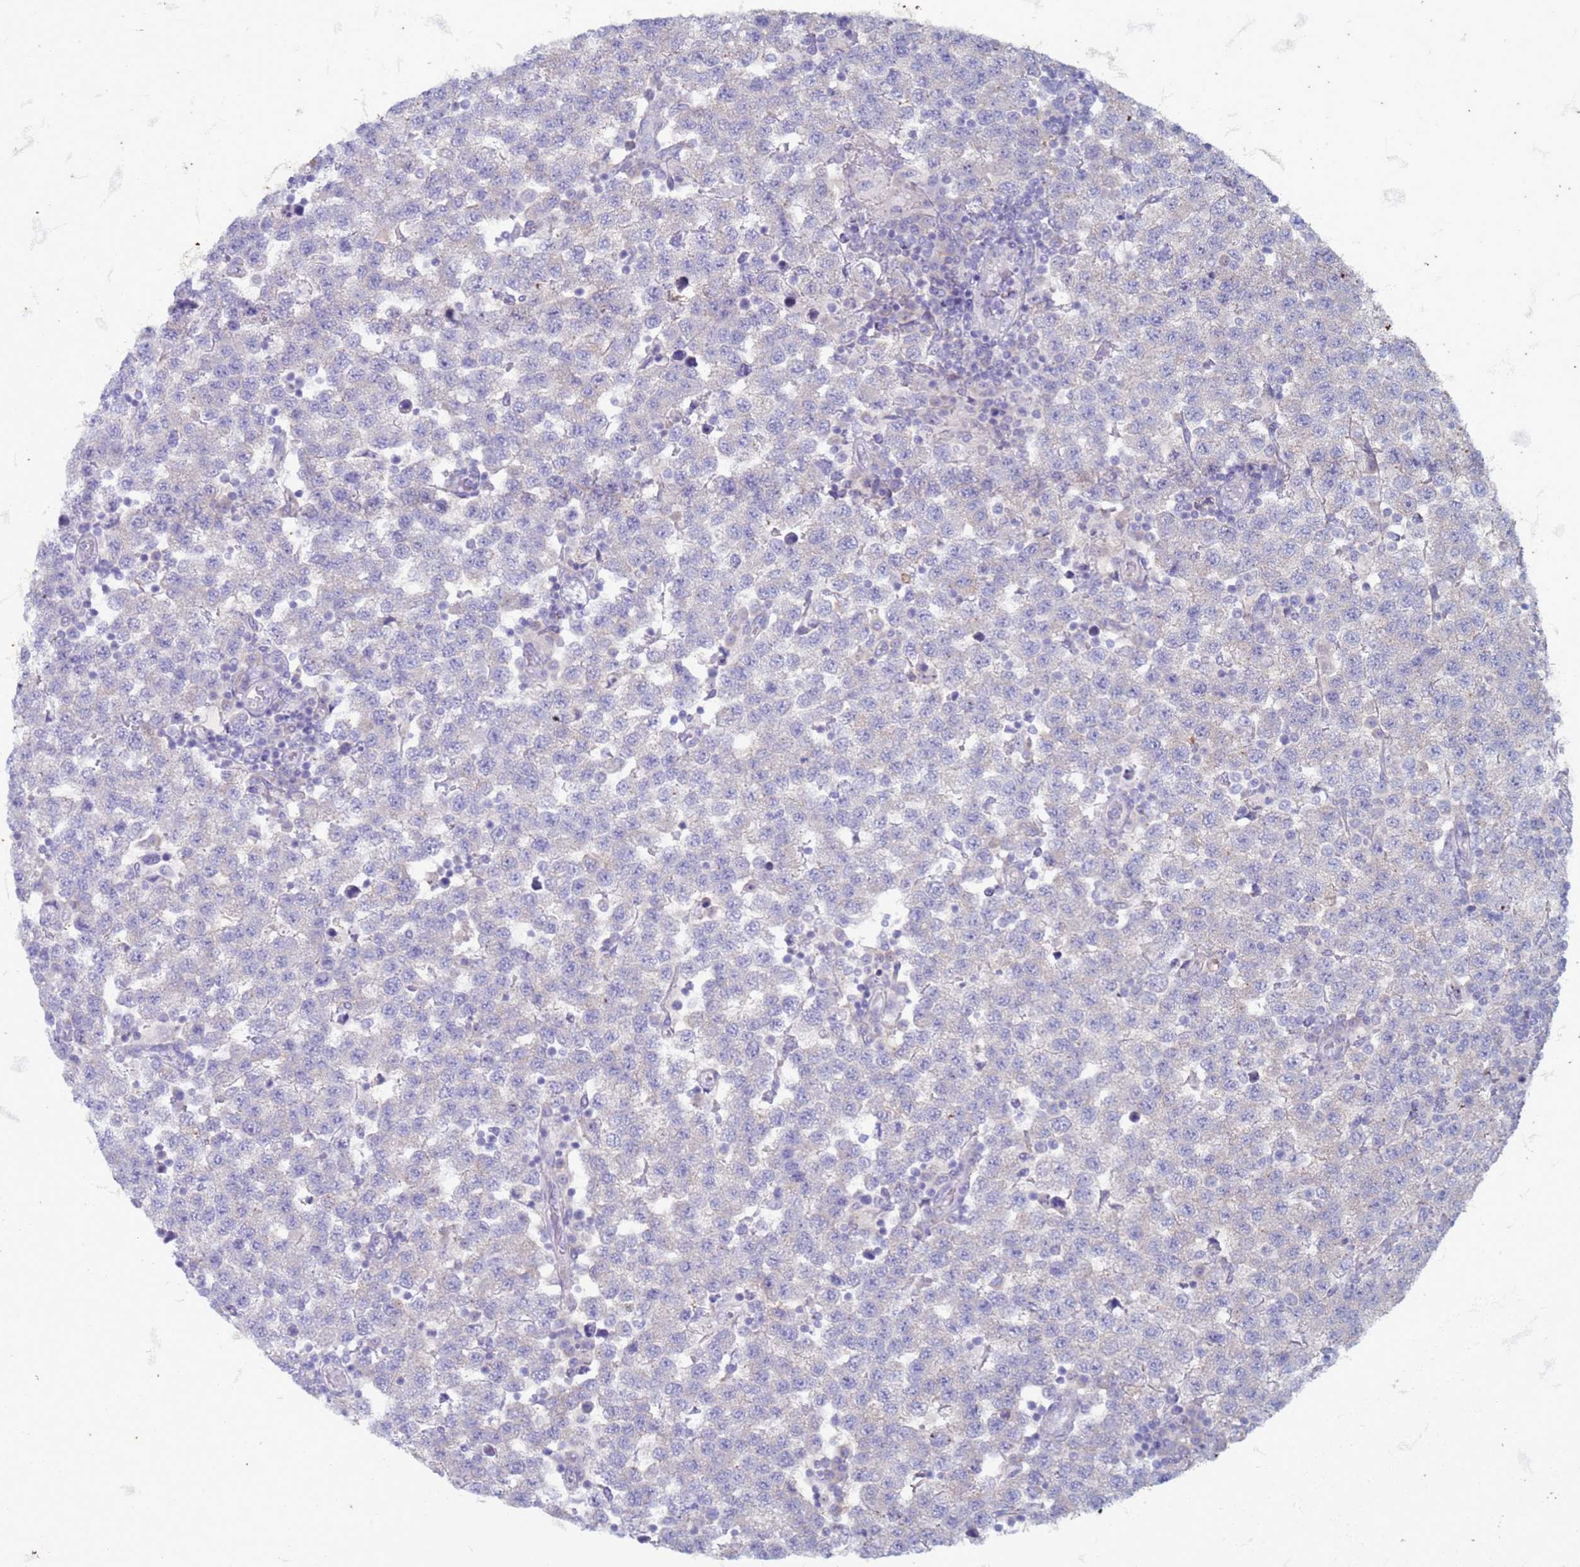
{"staining": {"intensity": "negative", "quantity": "none", "location": "none"}, "tissue": "testis cancer", "cell_type": "Tumor cells", "image_type": "cancer", "snomed": [{"axis": "morphology", "description": "Seminoma, NOS"}, {"axis": "topography", "description": "Testis"}], "caption": "This is an immunohistochemistry (IHC) histopathology image of human seminoma (testis). There is no expression in tumor cells.", "gene": "SUCO", "patient": {"sex": "male", "age": 34}}